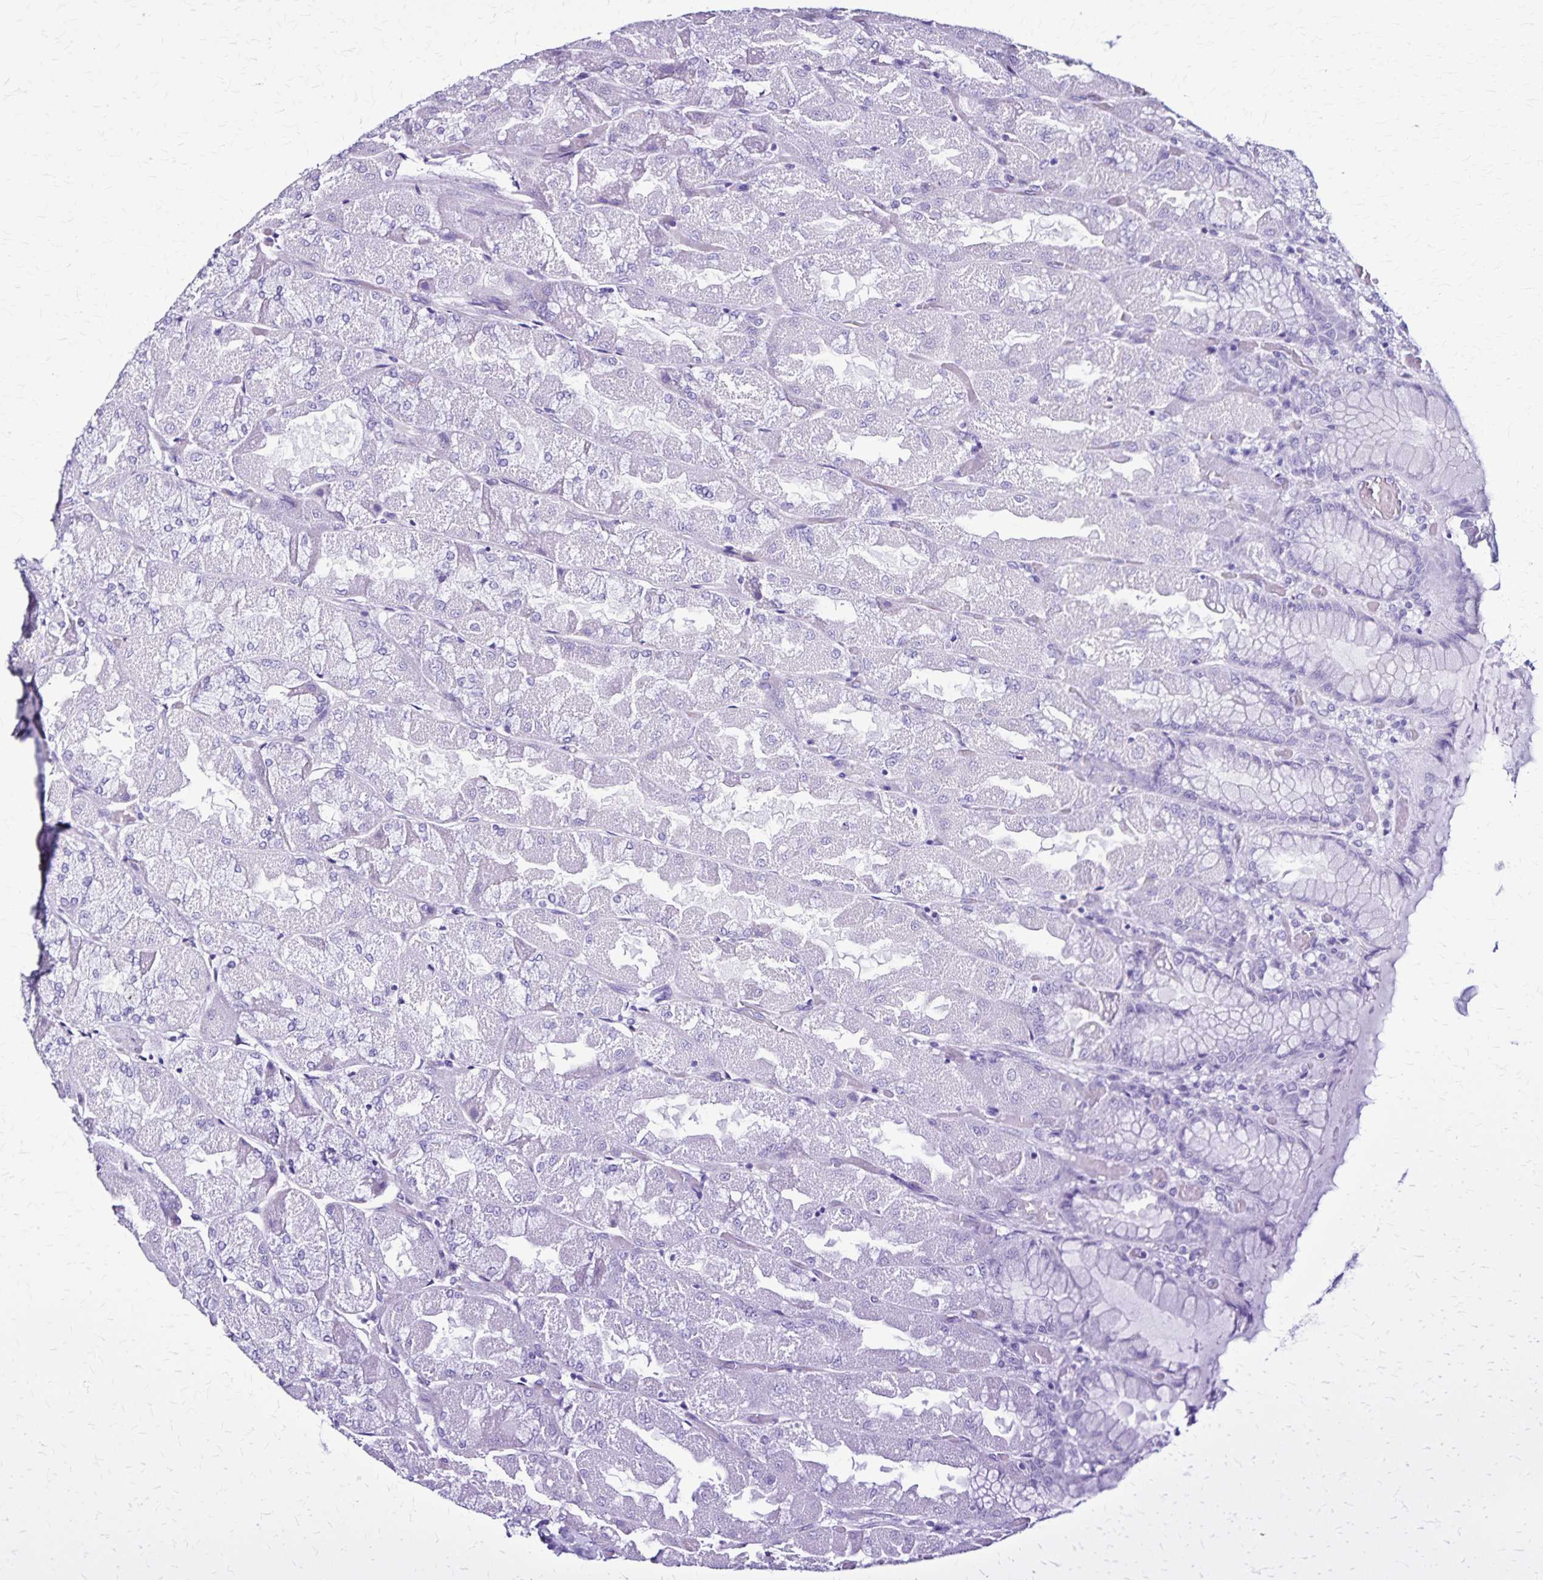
{"staining": {"intensity": "negative", "quantity": "none", "location": "none"}, "tissue": "stomach", "cell_type": "Glandular cells", "image_type": "normal", "snomed": [{"axis": "morphology", "description": "Normal tissue, NOS"}, {"axis": "topography", "description": "Stomach"}], "caption": "Glandular cells are negative for protein expression in benign human stomach. The staining is performed using DAB (3,3'-diaminobenzidine) brown chromogen with nuclei counter-stained in using hematoxylin.", "gene": "KRT2", "patient": {"sex": "female", "age": 61}}